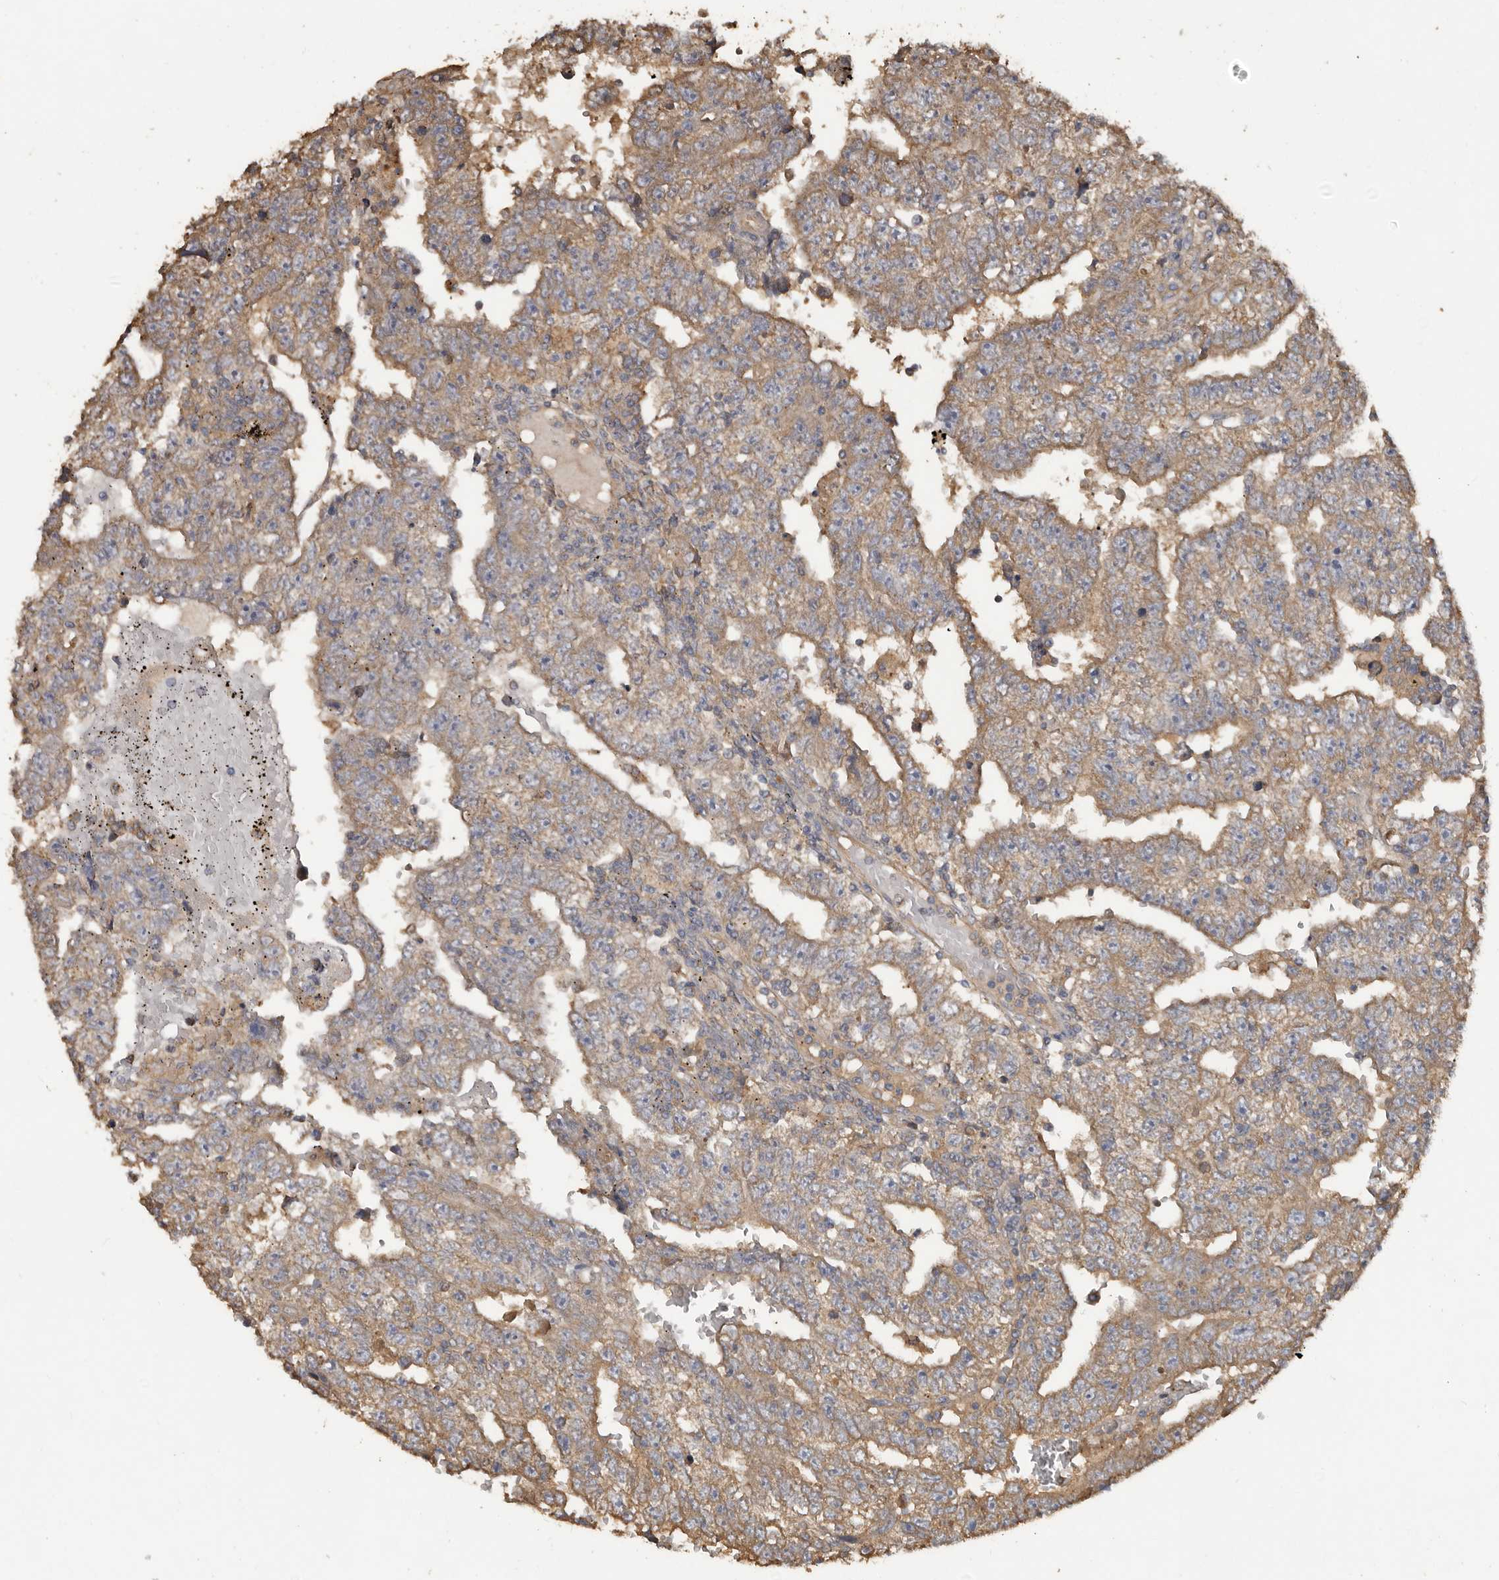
{"staining": {"intensity": "moderate", "quantity": ">75%", "location": "cytoplasmic/membranous"}, "tissue": "testis cancer", "cell_type": "Tumor cells", "image_type": "cancer", "snomed": [{"axis": "morphology", "description": "Carcinoma, Embryonal, NOS"}, {"axis": "topography", "description": "Testis"}], "caption": "This histopathology image demonstrates IHC staining of human testis cancer (embryonal carcinoma), with medium moderate cytoplasmic/membranous staining in about >75% of tumor cells.", "gene": "FLCN", "patient": {"sex": "male", "age": 25}}